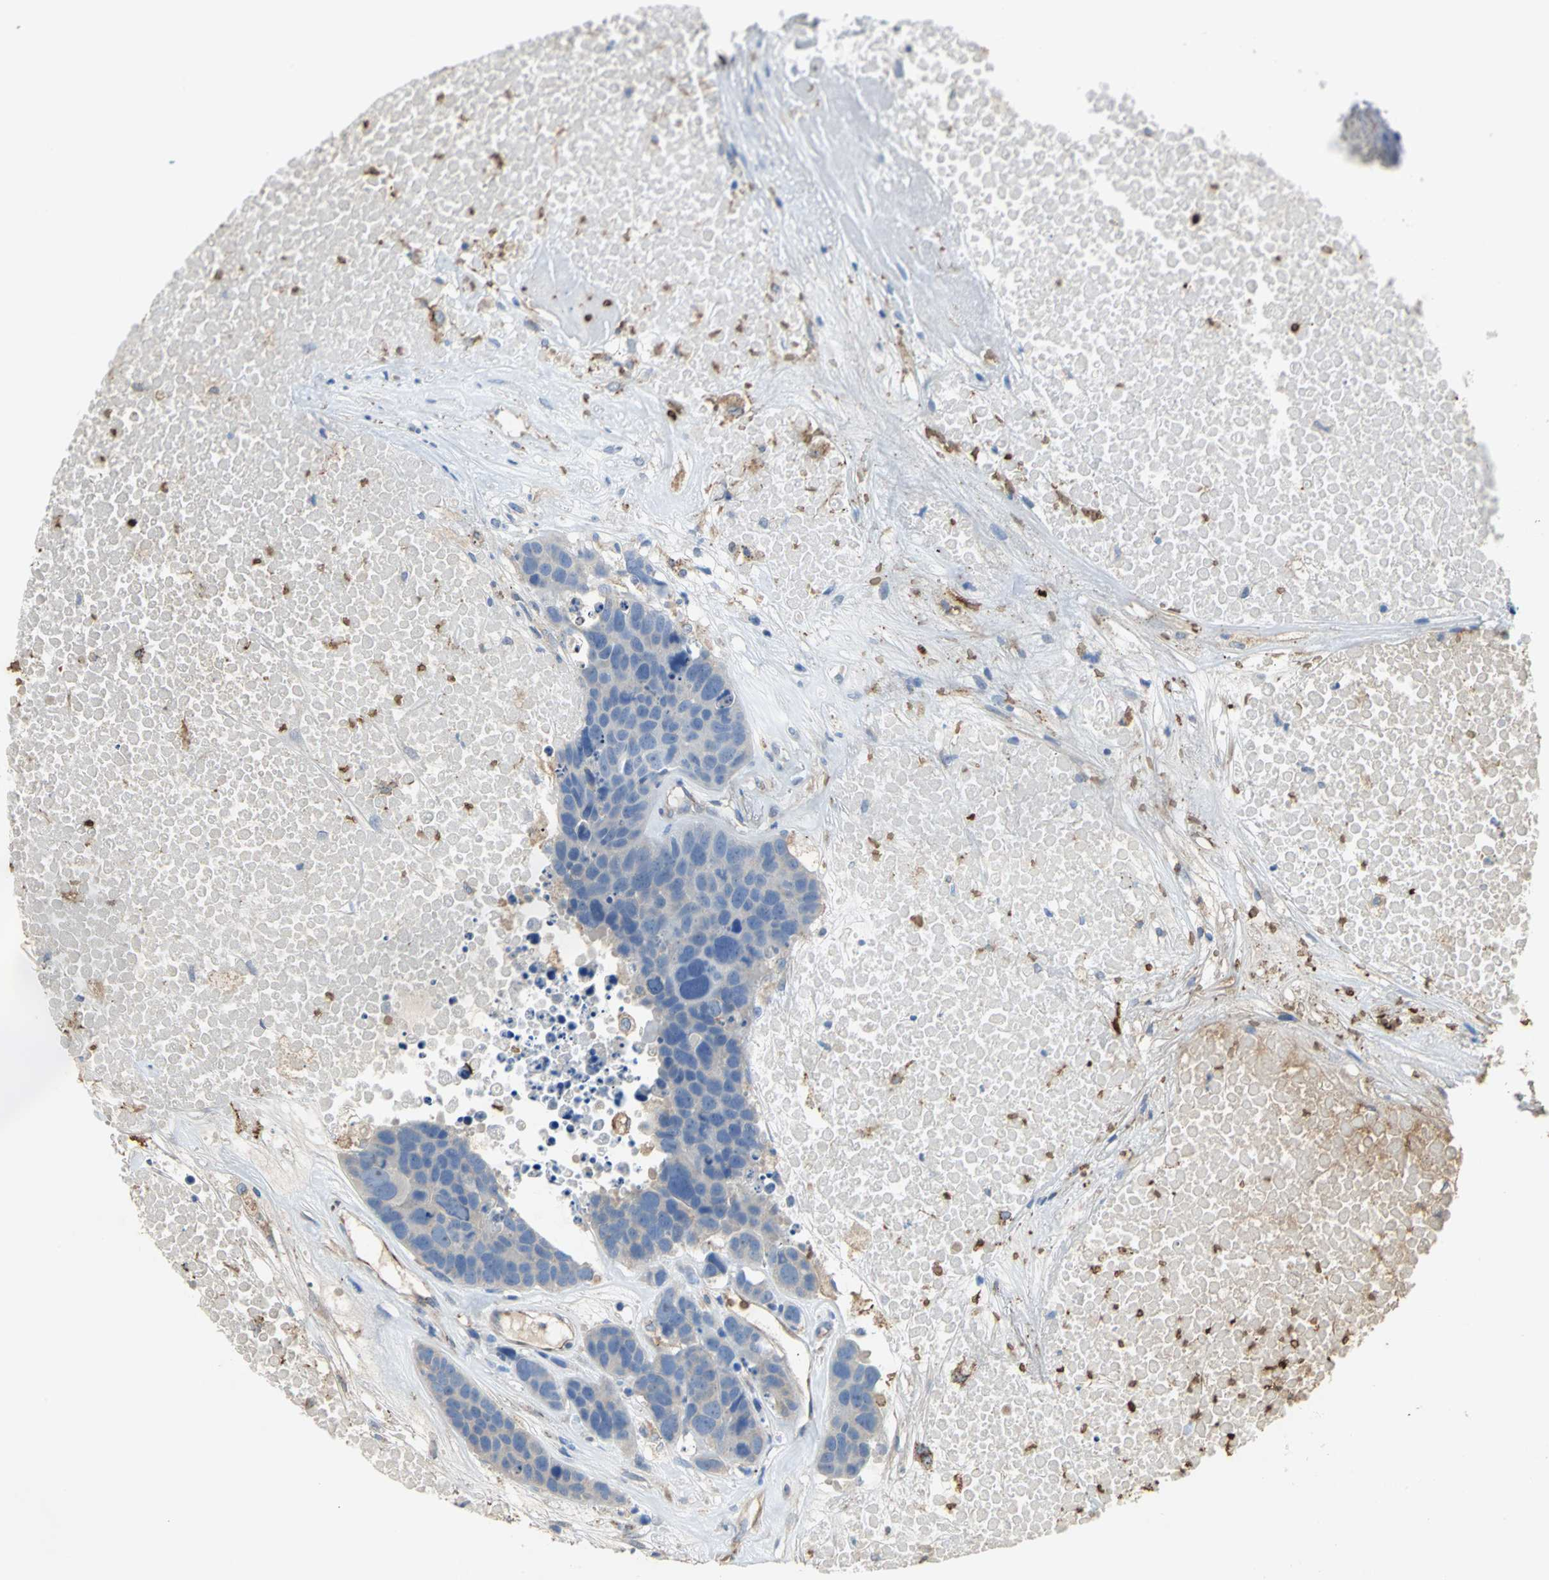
{"staining": {"intensity": "weak", "quantity": "25%-75%", "location": "cytoplasmic/membranous"}, "tissue": "carcinoid", "cell_type": "Tumor cells", "image_type": "cancer", "snomed": [{"axis": "morphology", "description": "Carcinoid, malignant, NOS"}, {"axis": "topography", "description": "Lung"}], "caption": "Immunohistochemistry (IHC) of carcinoid exhibits low levels of weak cytoplasmic/membranous positivity in about 25%-75% of tumor cells.", "gene": "TREM1", "patient": {"sex": "male", "age": 60}}